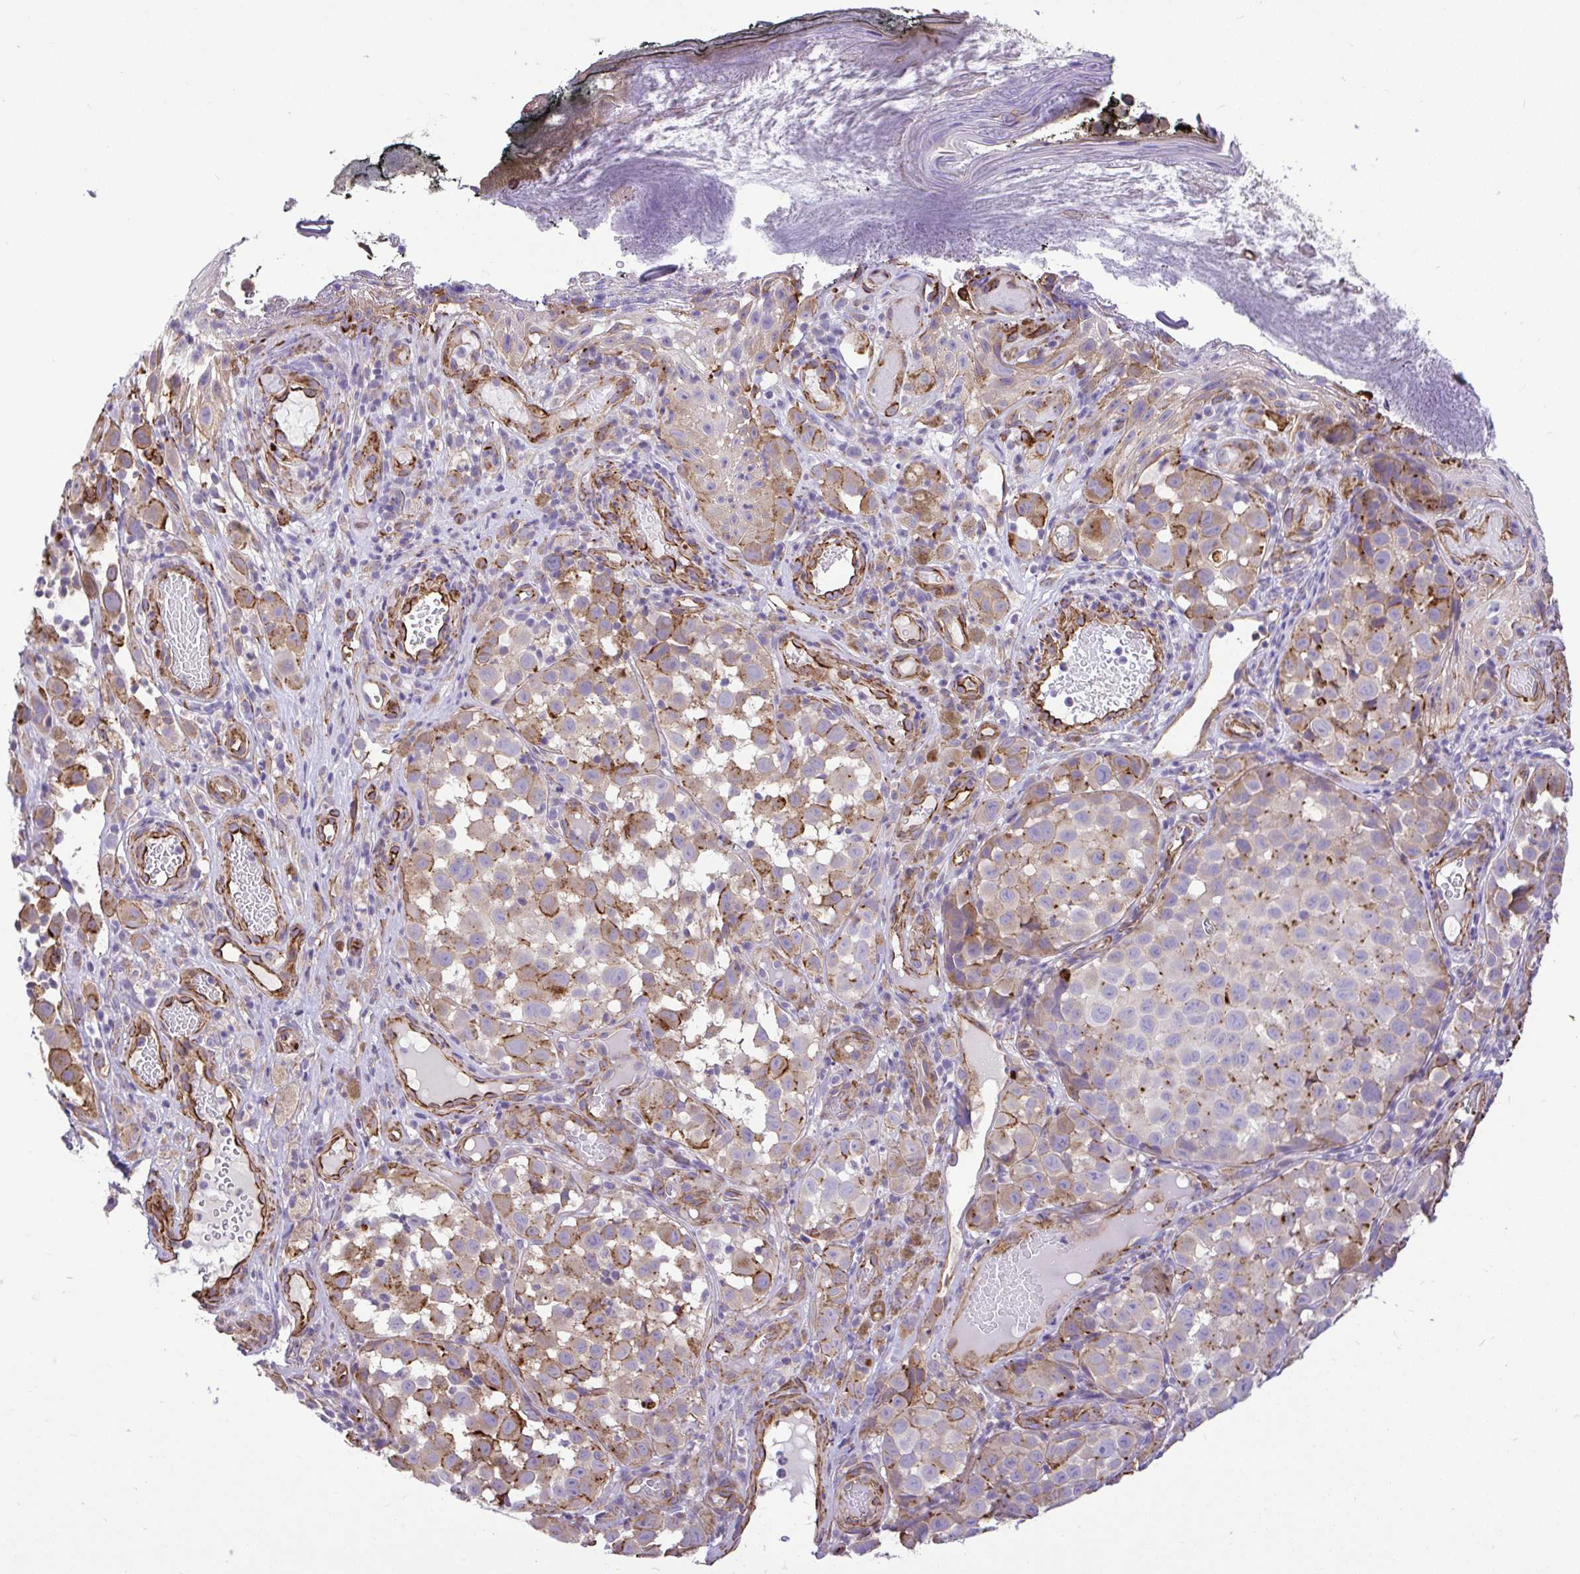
{"staining": {"intensity": "moderate", "quantity": ">75%", "location": "cytoplasmic/membranous"}, "tissue": "melanoma", "cell_type": "Tumor cells", "image_type": "cancer", "snomed": [{"axis": "morphology", "description": "Malignant melanoma, NOS"}, {"axis": "topography", "description": "Skin"}], "caption": "Malignant melanoma stained with a brown dye exhibits moderate cytoplasmic/membranous positive expression in approximately >75% of tumor cells.", "gene": "PTPRK", "patient": {"sex": "male", "age": 64}}